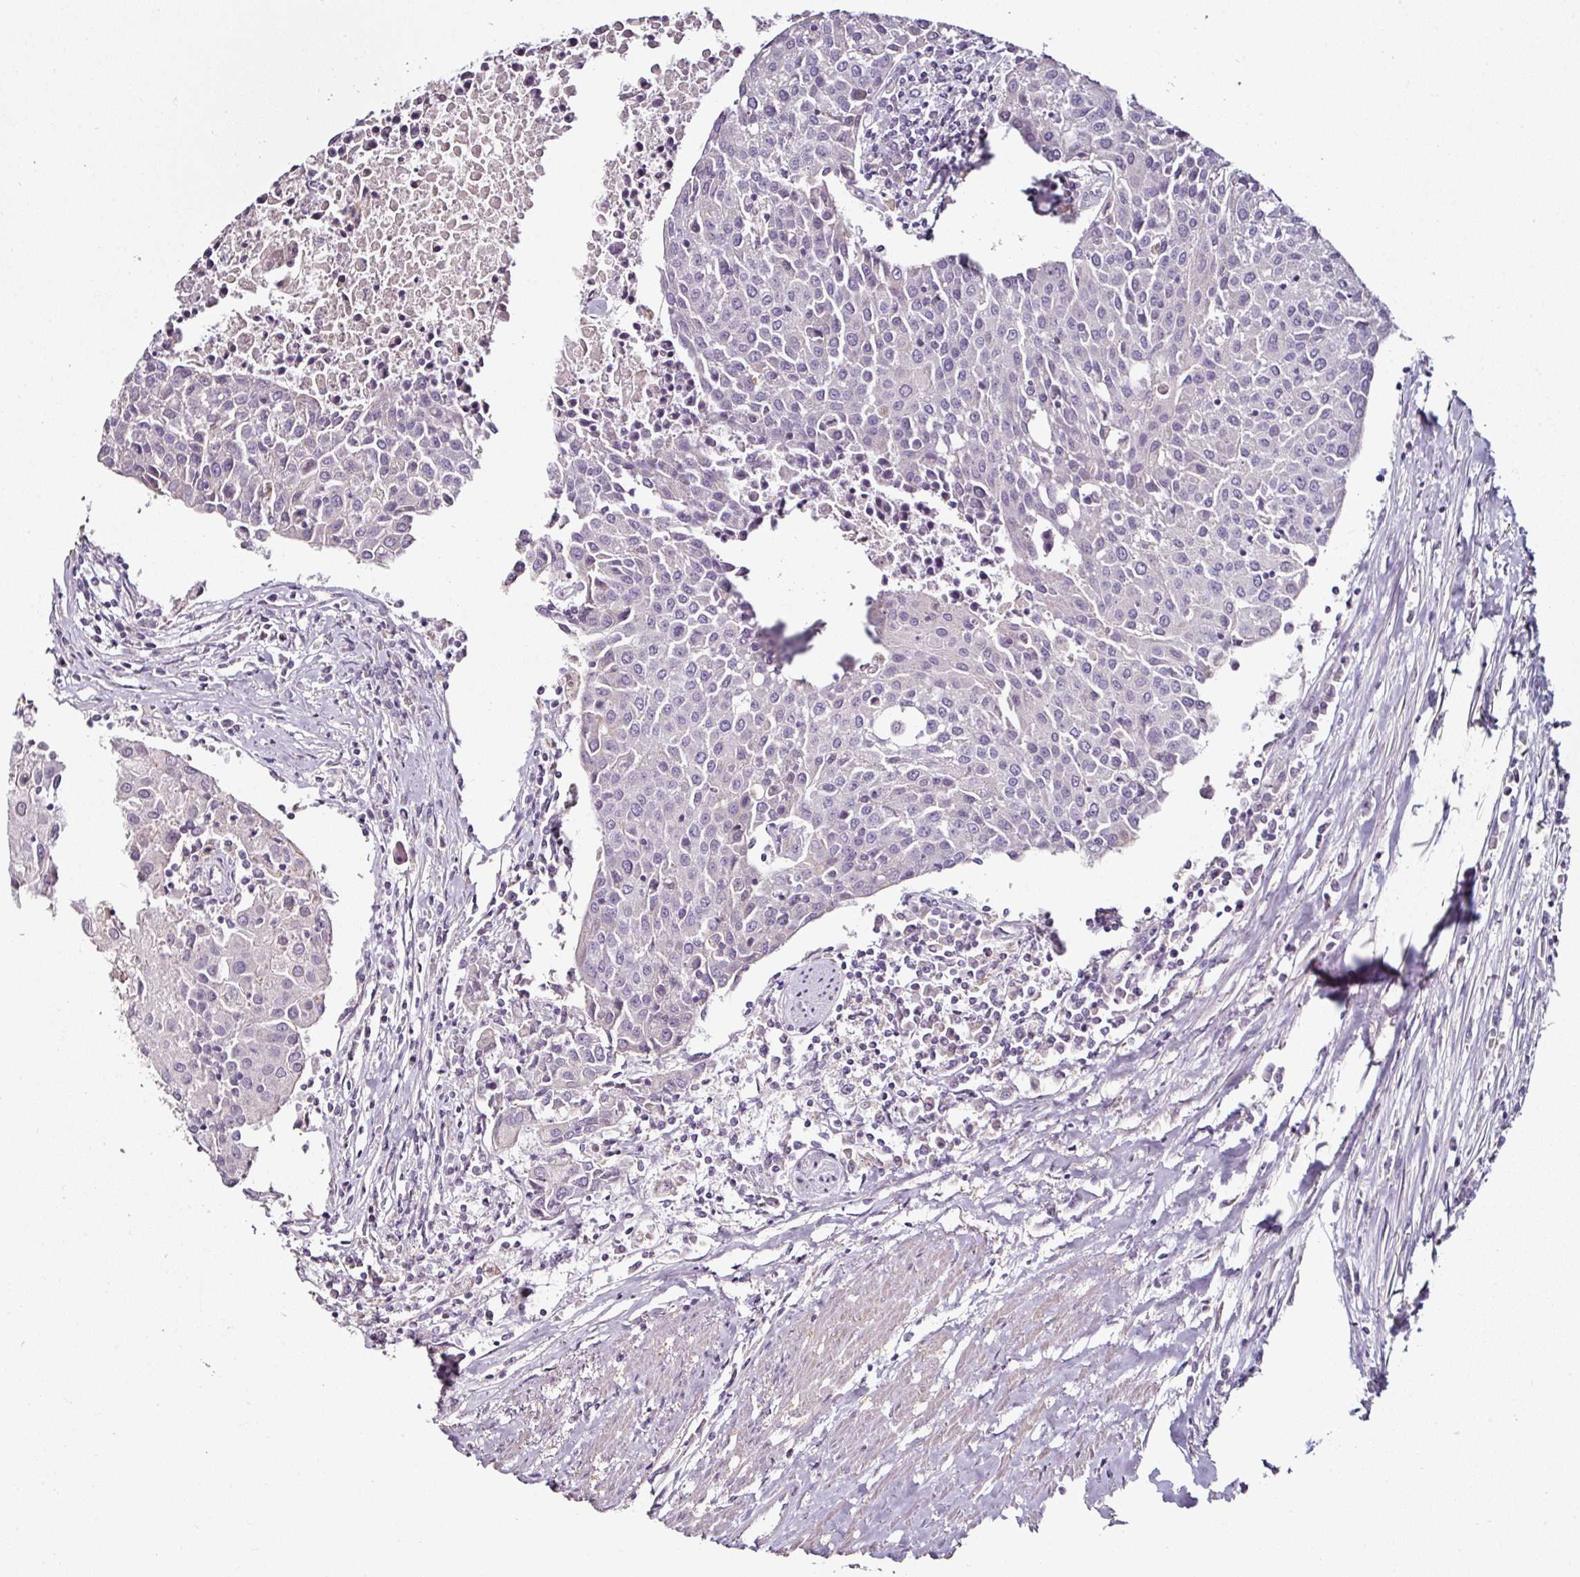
{"staining": {"intensity": "negative", "quantity": "none", "location": "none"}, "tissue": "urothelial cancer", "cell_type": "Tumor cells", "image_type": "cancer", "snomed": [{"axis": "morphology", "description": "Urothelial carcinoma, High grade"}, {"axis": "topography", "description": "Urinary bladder"}], "caption": "Immunohistochemistry (IHC) photomicrograph of human urothelial cancer stained for a protein (brown), which reveals no staining in tumor cells. (DAB immunohistochemistry visualized using brightfield microscopy, high magnification).", "gene": "CAP2", "patient": {"sex": "female", "age": 85}}